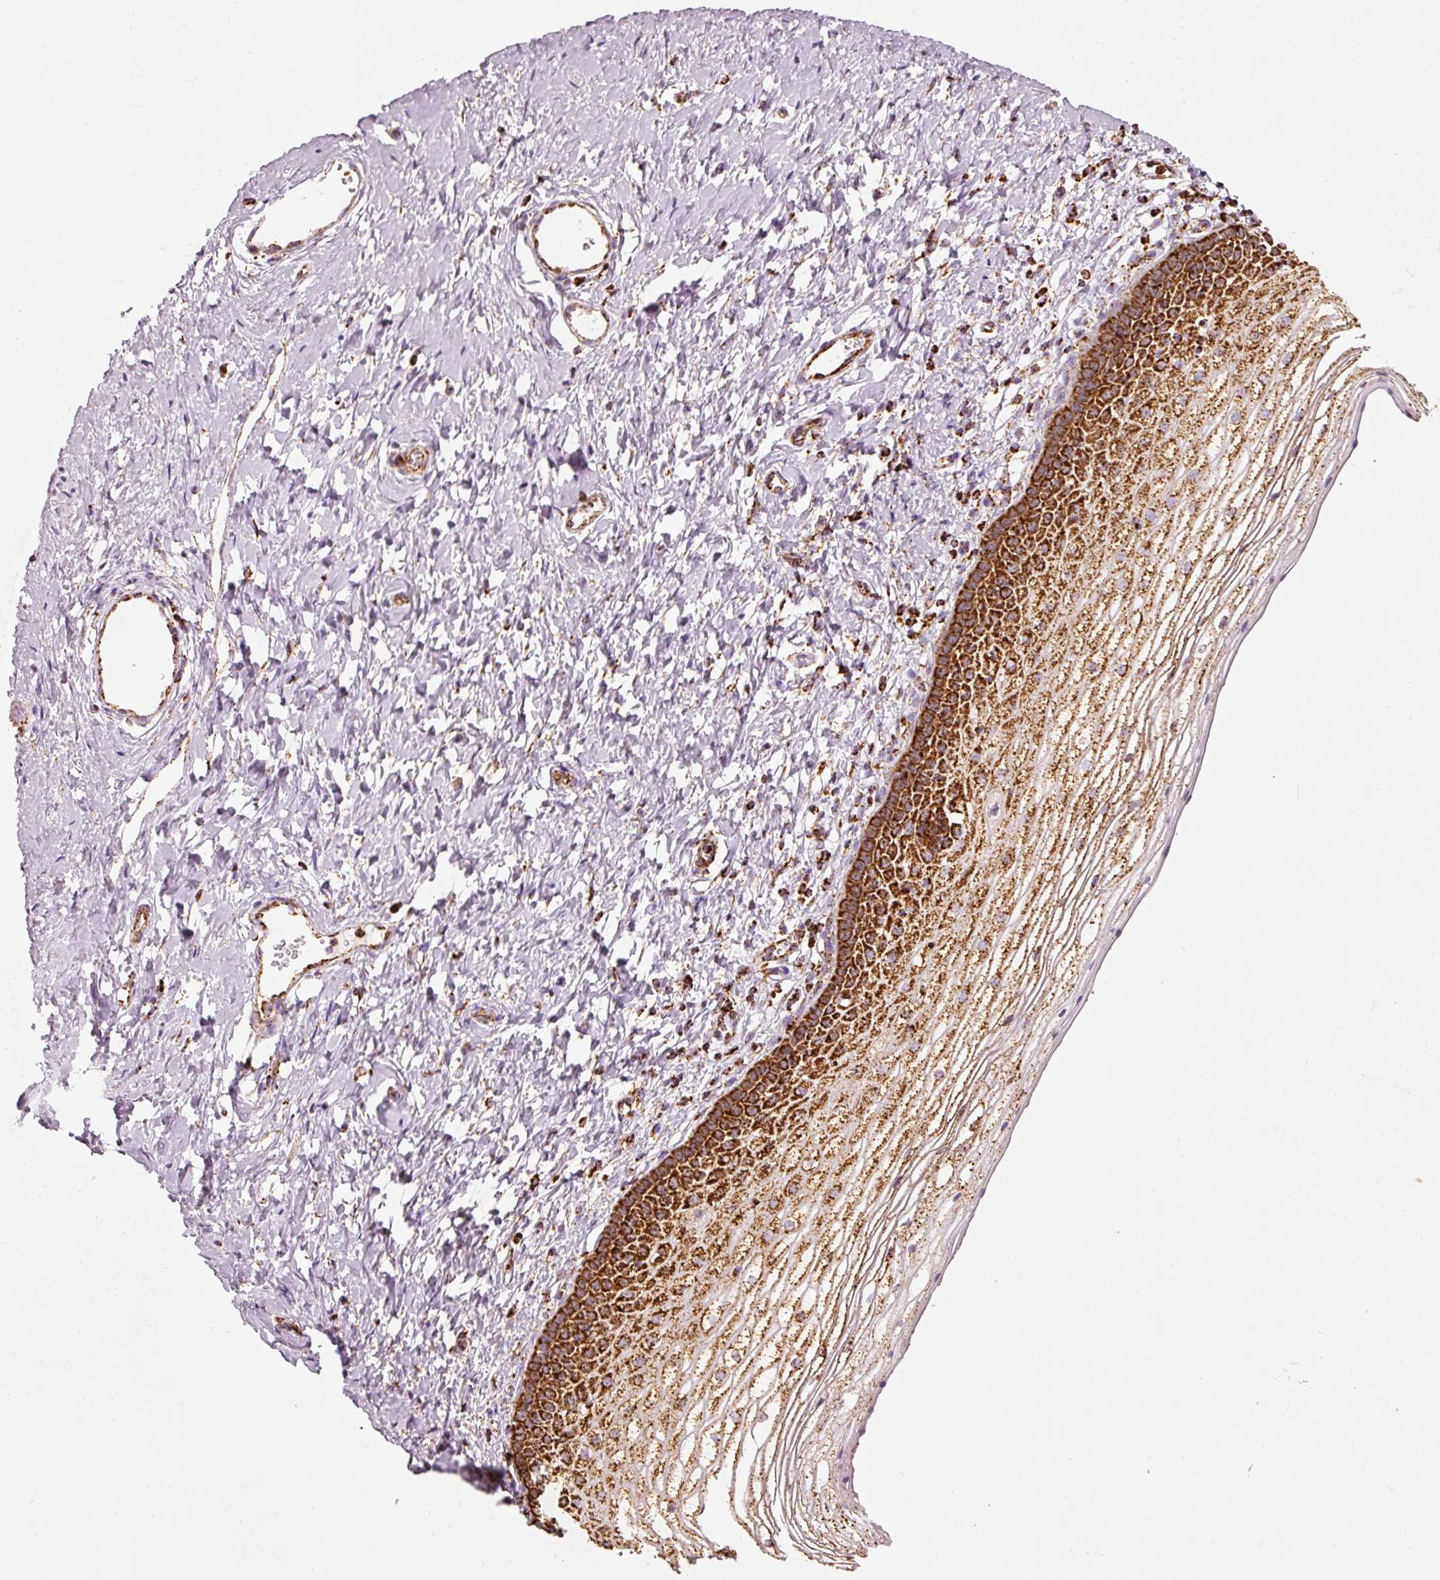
{"staining": {"intensity": "strong", "quantity": ">75%", "location": "cytoplasmic/membranous"}, "tissue": "vagina", "cell_type": "Squamous epithelial cells", "image_type": "normal", "snomed": [{"axis": "morphology", "description": "Normal tissue, NOS"}, {"axis": "topography", "description": "Vagina"}], "caption": "Strong cytoplasmic/membranous protein positivity is appreciated in about >75% of squamous epithelial cells in vagina. (DAB (3,3'-diaminobenzidine) IHC with brightfield microscopy, high magnification).", "gene": "MT", "patient": {"sex": "female", "age": 56}}